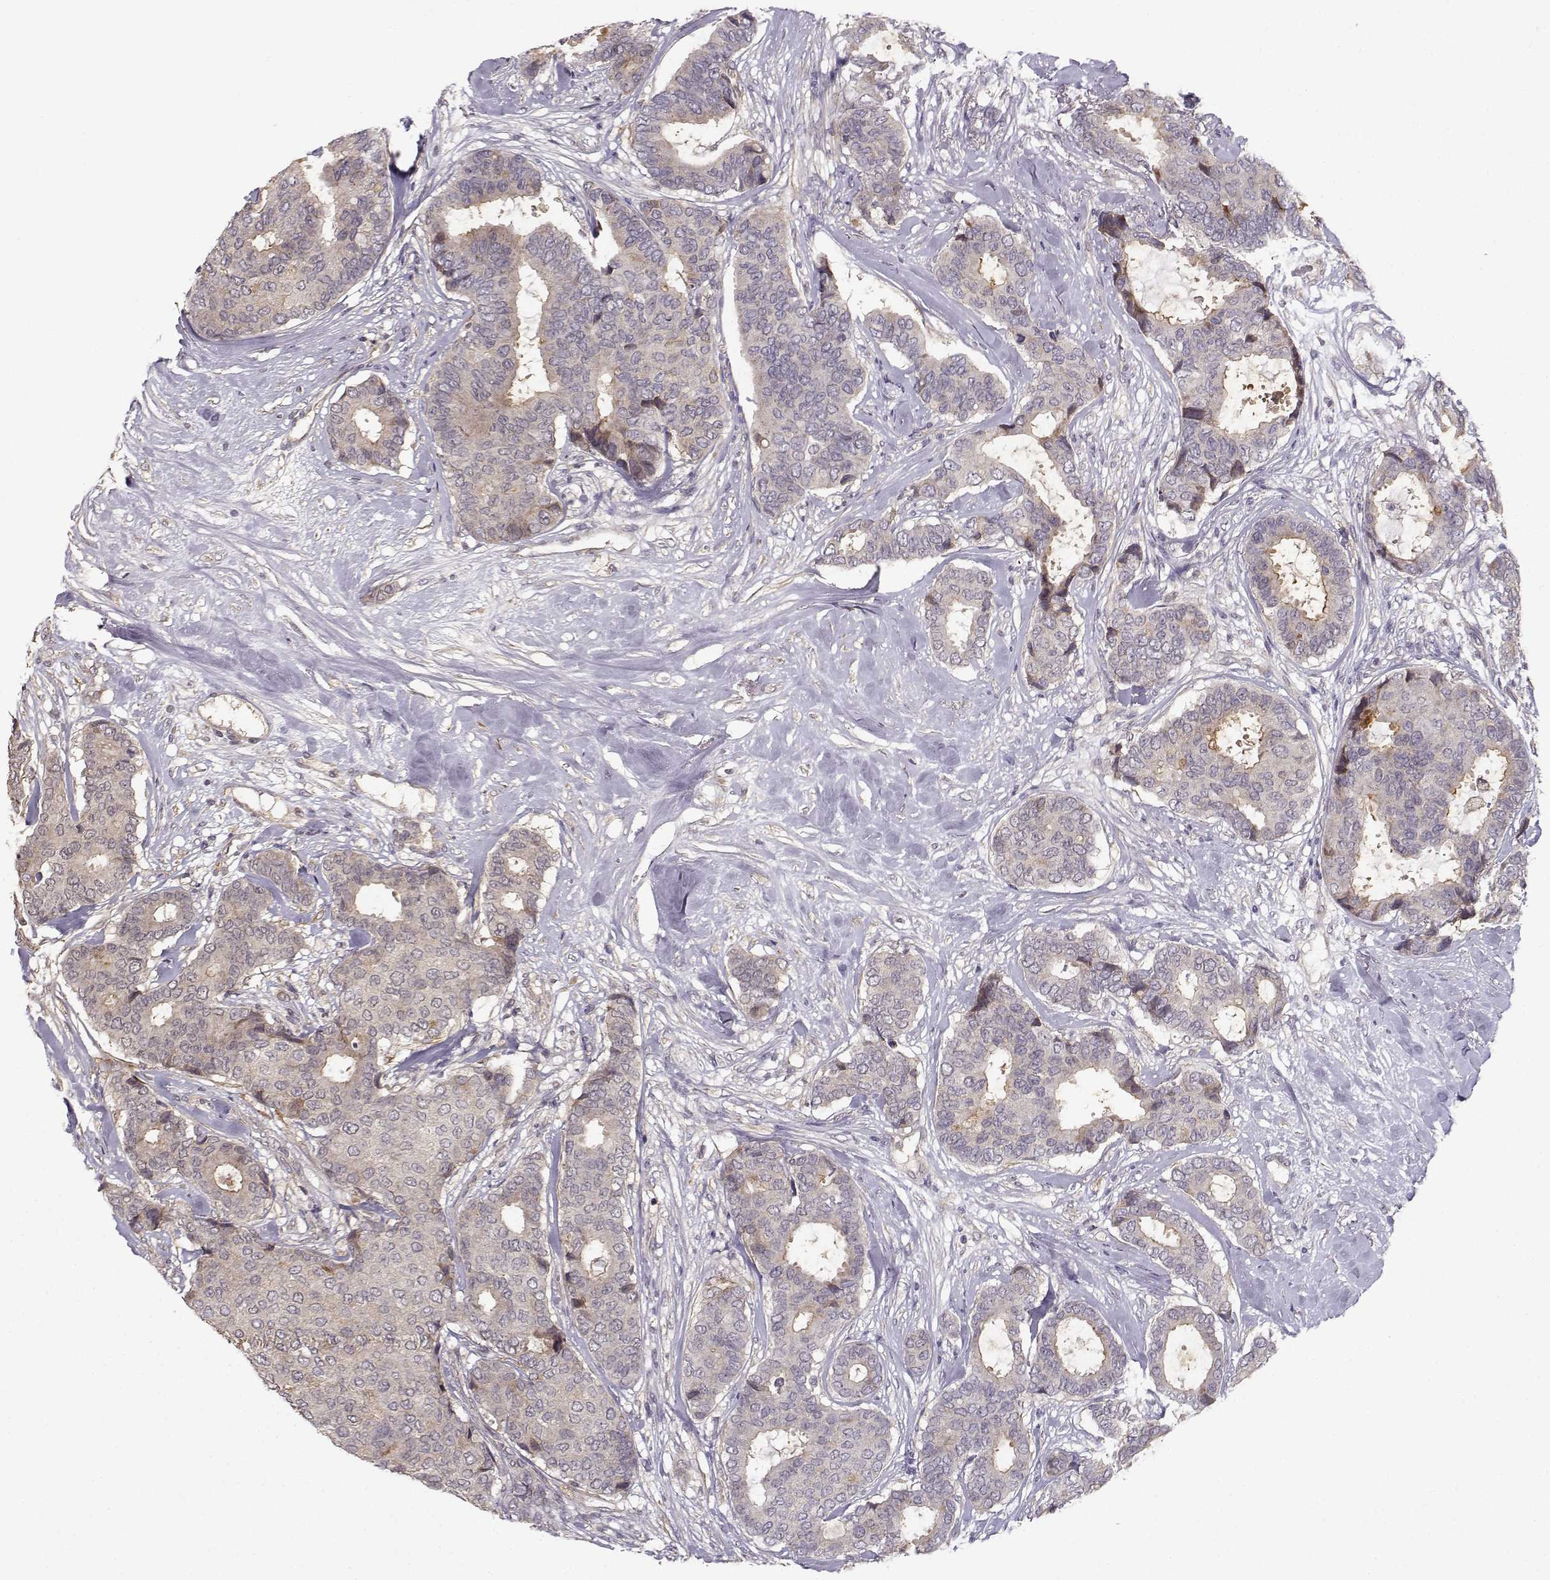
{"staining": {"intensity": "weak", "quantity": "<25%", "location": "cytoplasmic/membranous"}, "tissue": "breast cancer", "cell_type": "Tumor cells", "image_type": "cancer", "snomed": [{"axis": "morphology", "description": "Duct carcinoma"}, {"axis": "topography", "description": "Breast"}], "caption": "Tumor cells are negative for brown protein staining in breast cancer (infiltrating ductal carcinoma). (DAB (3,3'-diaminobenzidine) immunohistochemistry visualized using brightfield microscopy, high magnification).", "gene": "ENTPD8", "patient": {"sex": "female", "age": 75}}